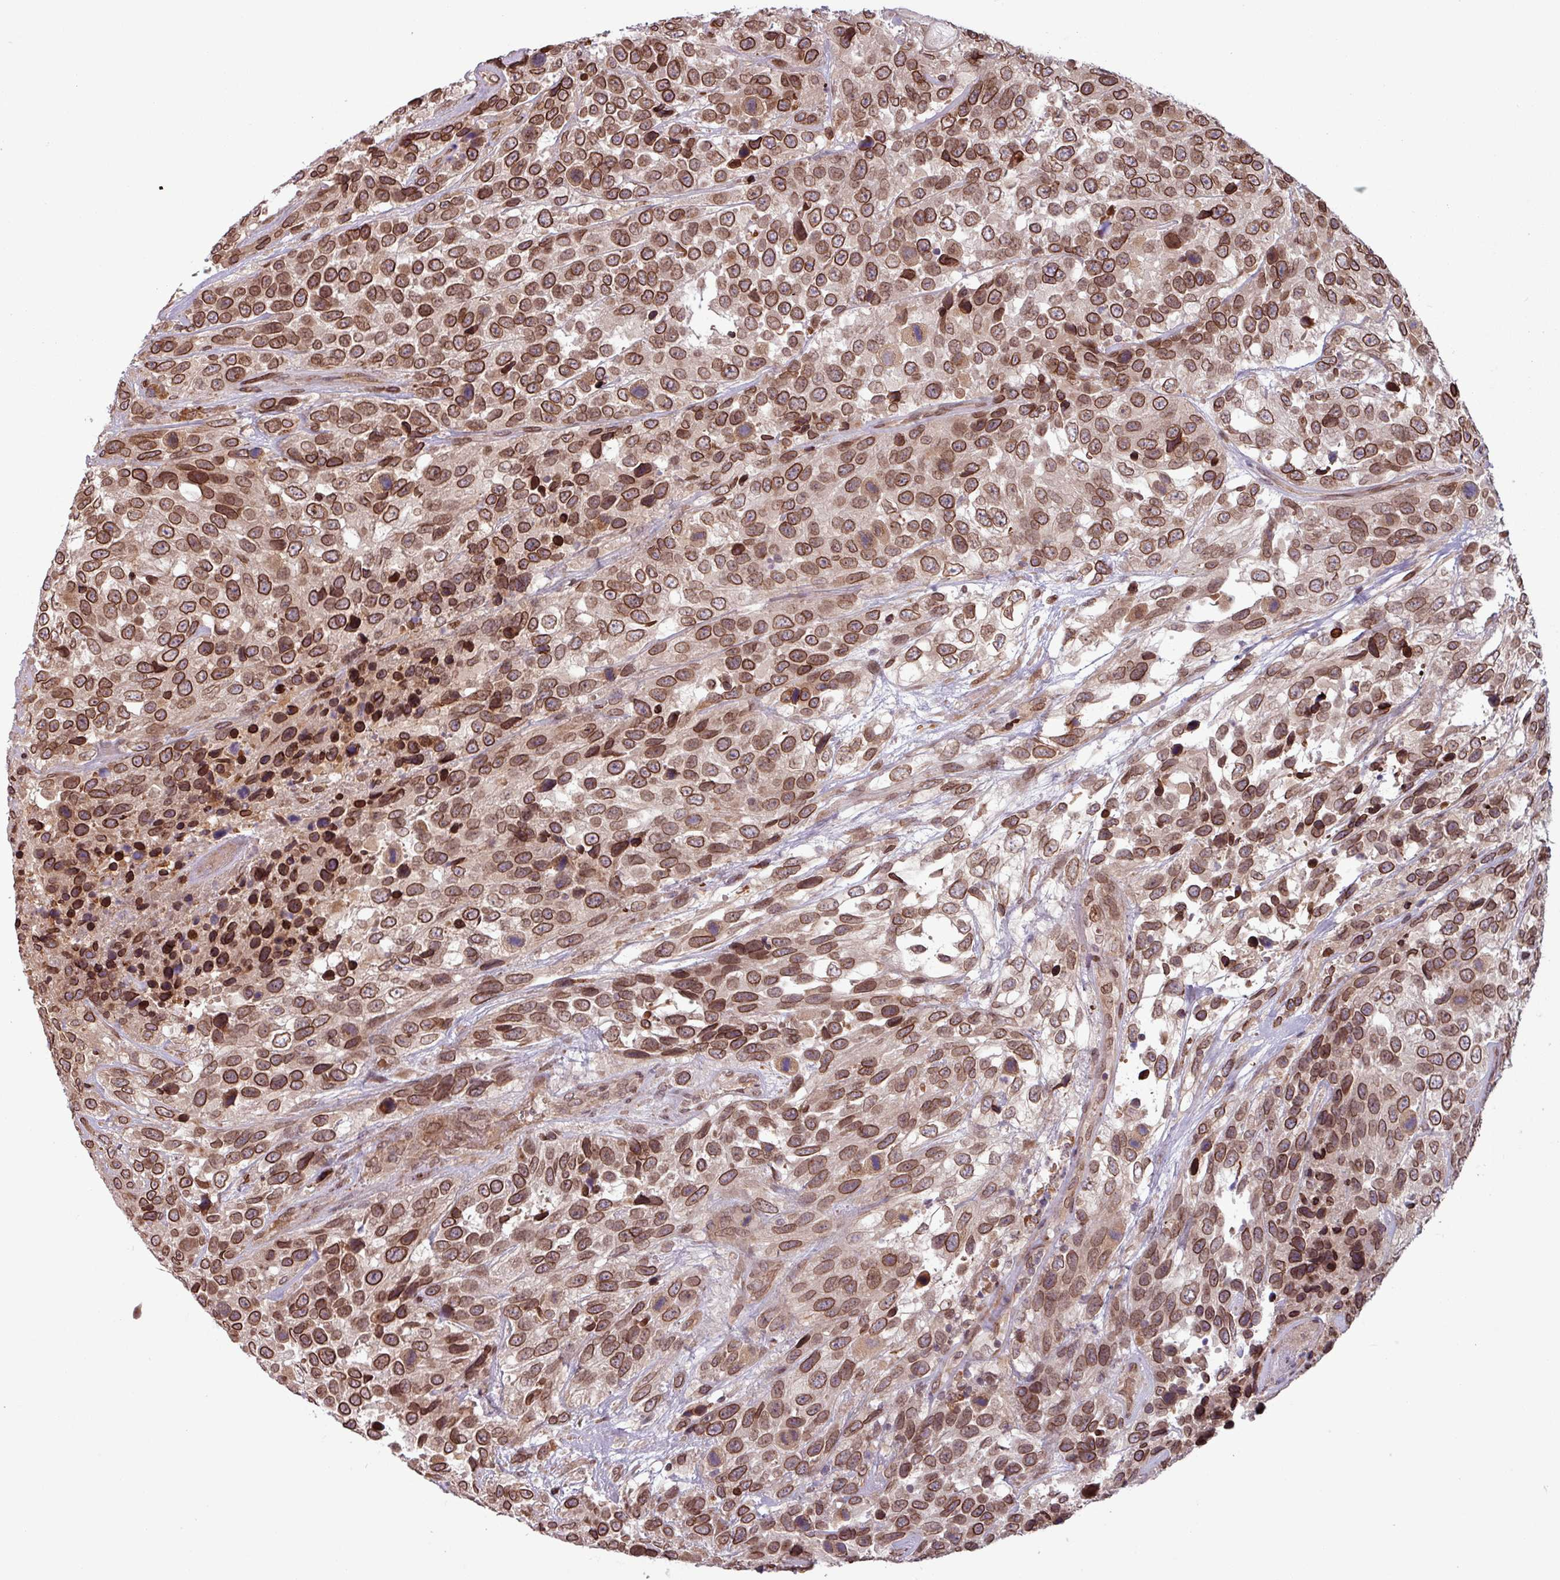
{"staining": {"intensity": "strong", "quantity": ">75%", "location": "cytoplasmic/membranous,nuclear"}, "tissue": "urothelial cancer", "cell_type": "Tumor cells", "image_type": "cancer", "snomed": [{"axis": "morphology", "description": "Urothelial carcinoma, High grade"}, {"axis": "topography", "description": "Urinary bladder"}], "caption": "Protein staining demonstrates strong cytoplasmic/membranous and nuclear expression in about >75% of tumor cells in urothelial cancer.", "gene": "RBM4B", "patient": {"sex": "female", "age": 70}}